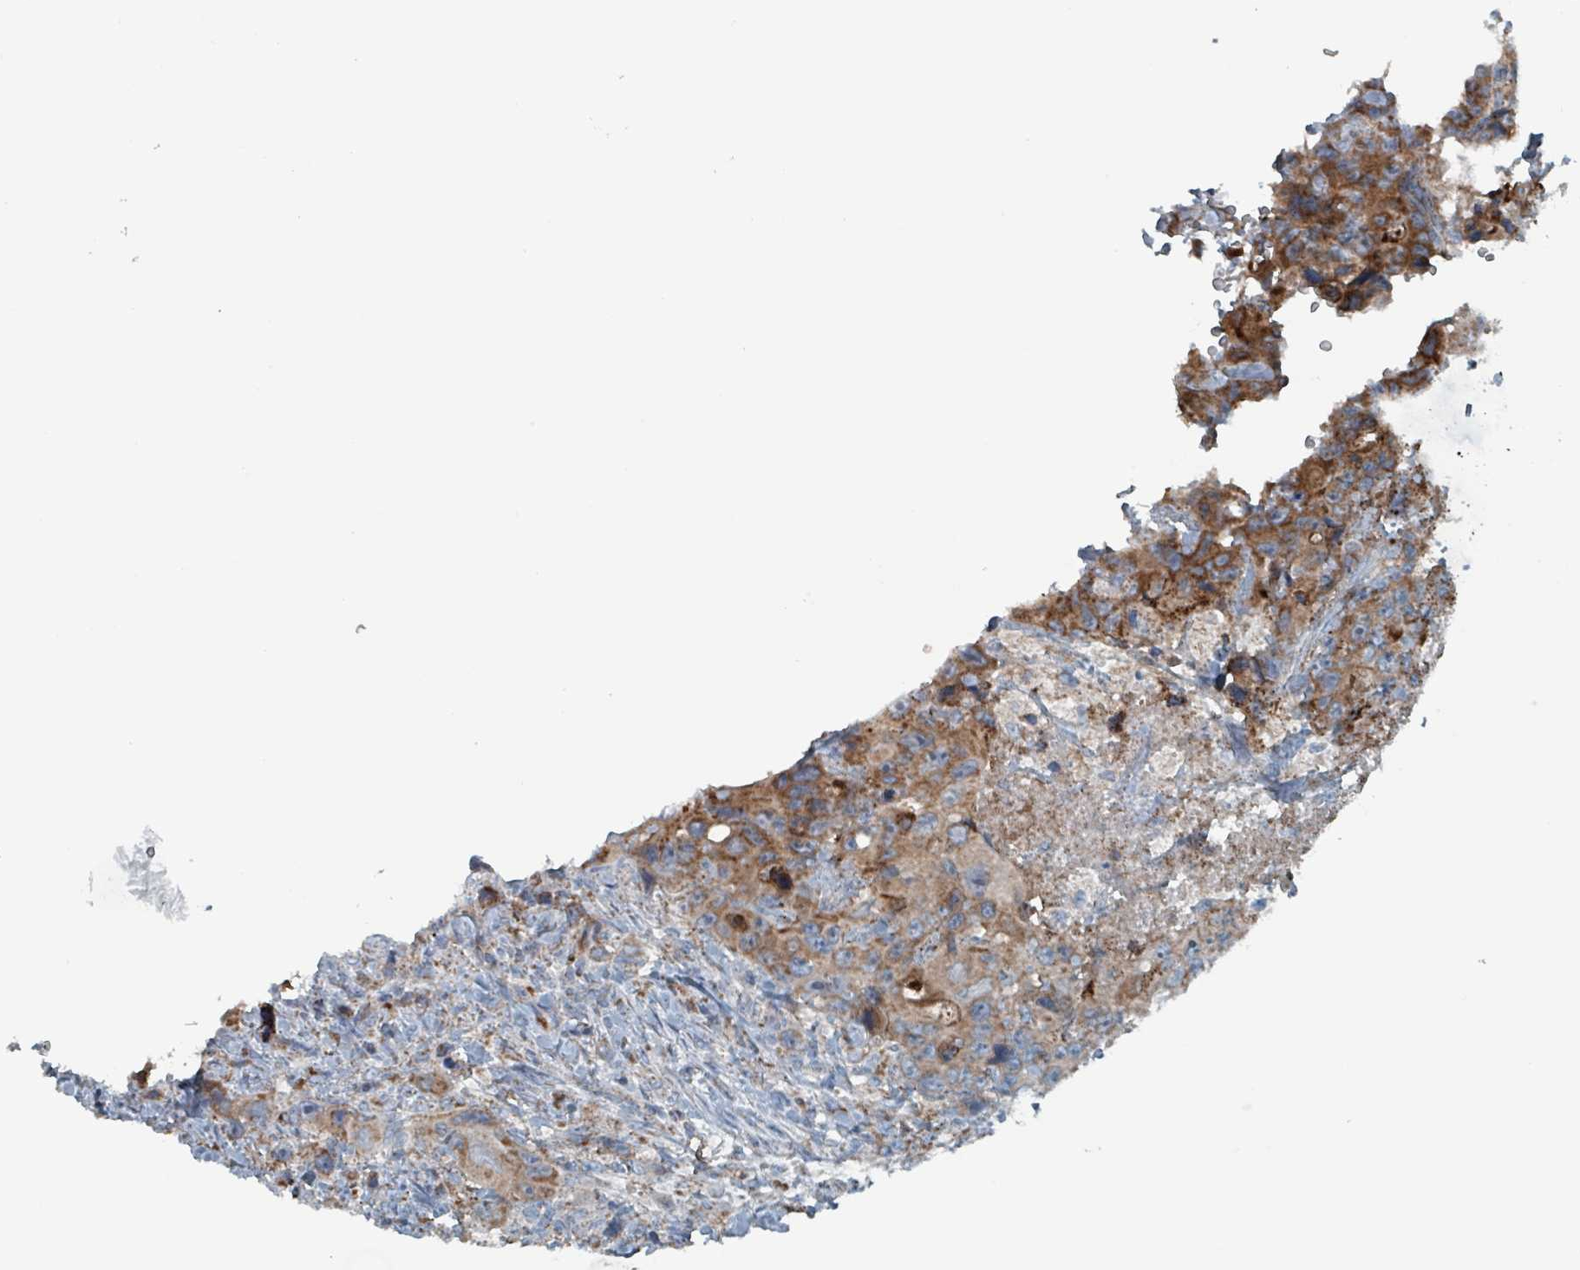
{"staining": {"intensity": "moderate", "quantity": ">75%", "location": "cytoplasmic/membranous"}, "tissue": "colorectal cancer", "cell_type": "Tumor cells", "image_type": "cancer", "snomed": [{"axis": "morphology", "description": "Adenocarcinoma, NOS"}, {"axis": "topography", "description": "Colon"}], "caption": "Moderate cytoplasmic/membranous staining for a protein is seen in about >75% of tumor cells of colorectal adenocarcinoma using immunohistochemistry.", "gene": "ABHD18", "patient": {"sex": "female", "age": 46}}